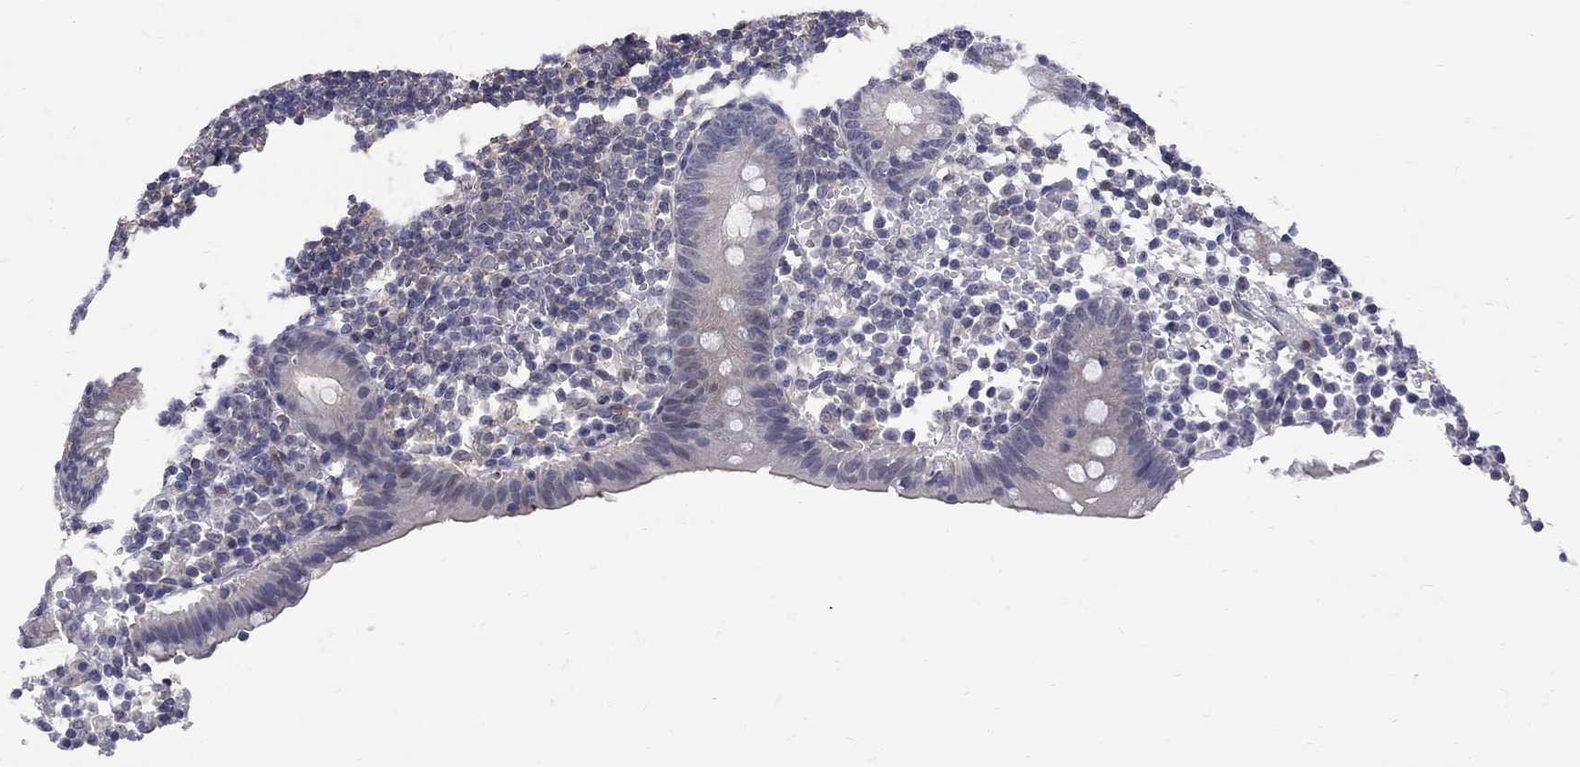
{"staining": {"intensity": "negative", "quantity": "none", "location": "none"}, "tissue": "appendix", "cell_type": "Glandular cells", "image_type": "normal", "snomed": [{"axis": "morphology", "description": "Normal tissue, NOS"}, {"axis": "topography", "description": "Appendix"}], "caption": "Immunohistochemistry (IHC) micrograph of unremarkable appendix: human appendix stained with DAB (3,3'-diaminobenzidine) exhibits no significant protein expression in glandular cells.", "gene": "HKDC1", "patient": {"sex": "female", "age": 40}}